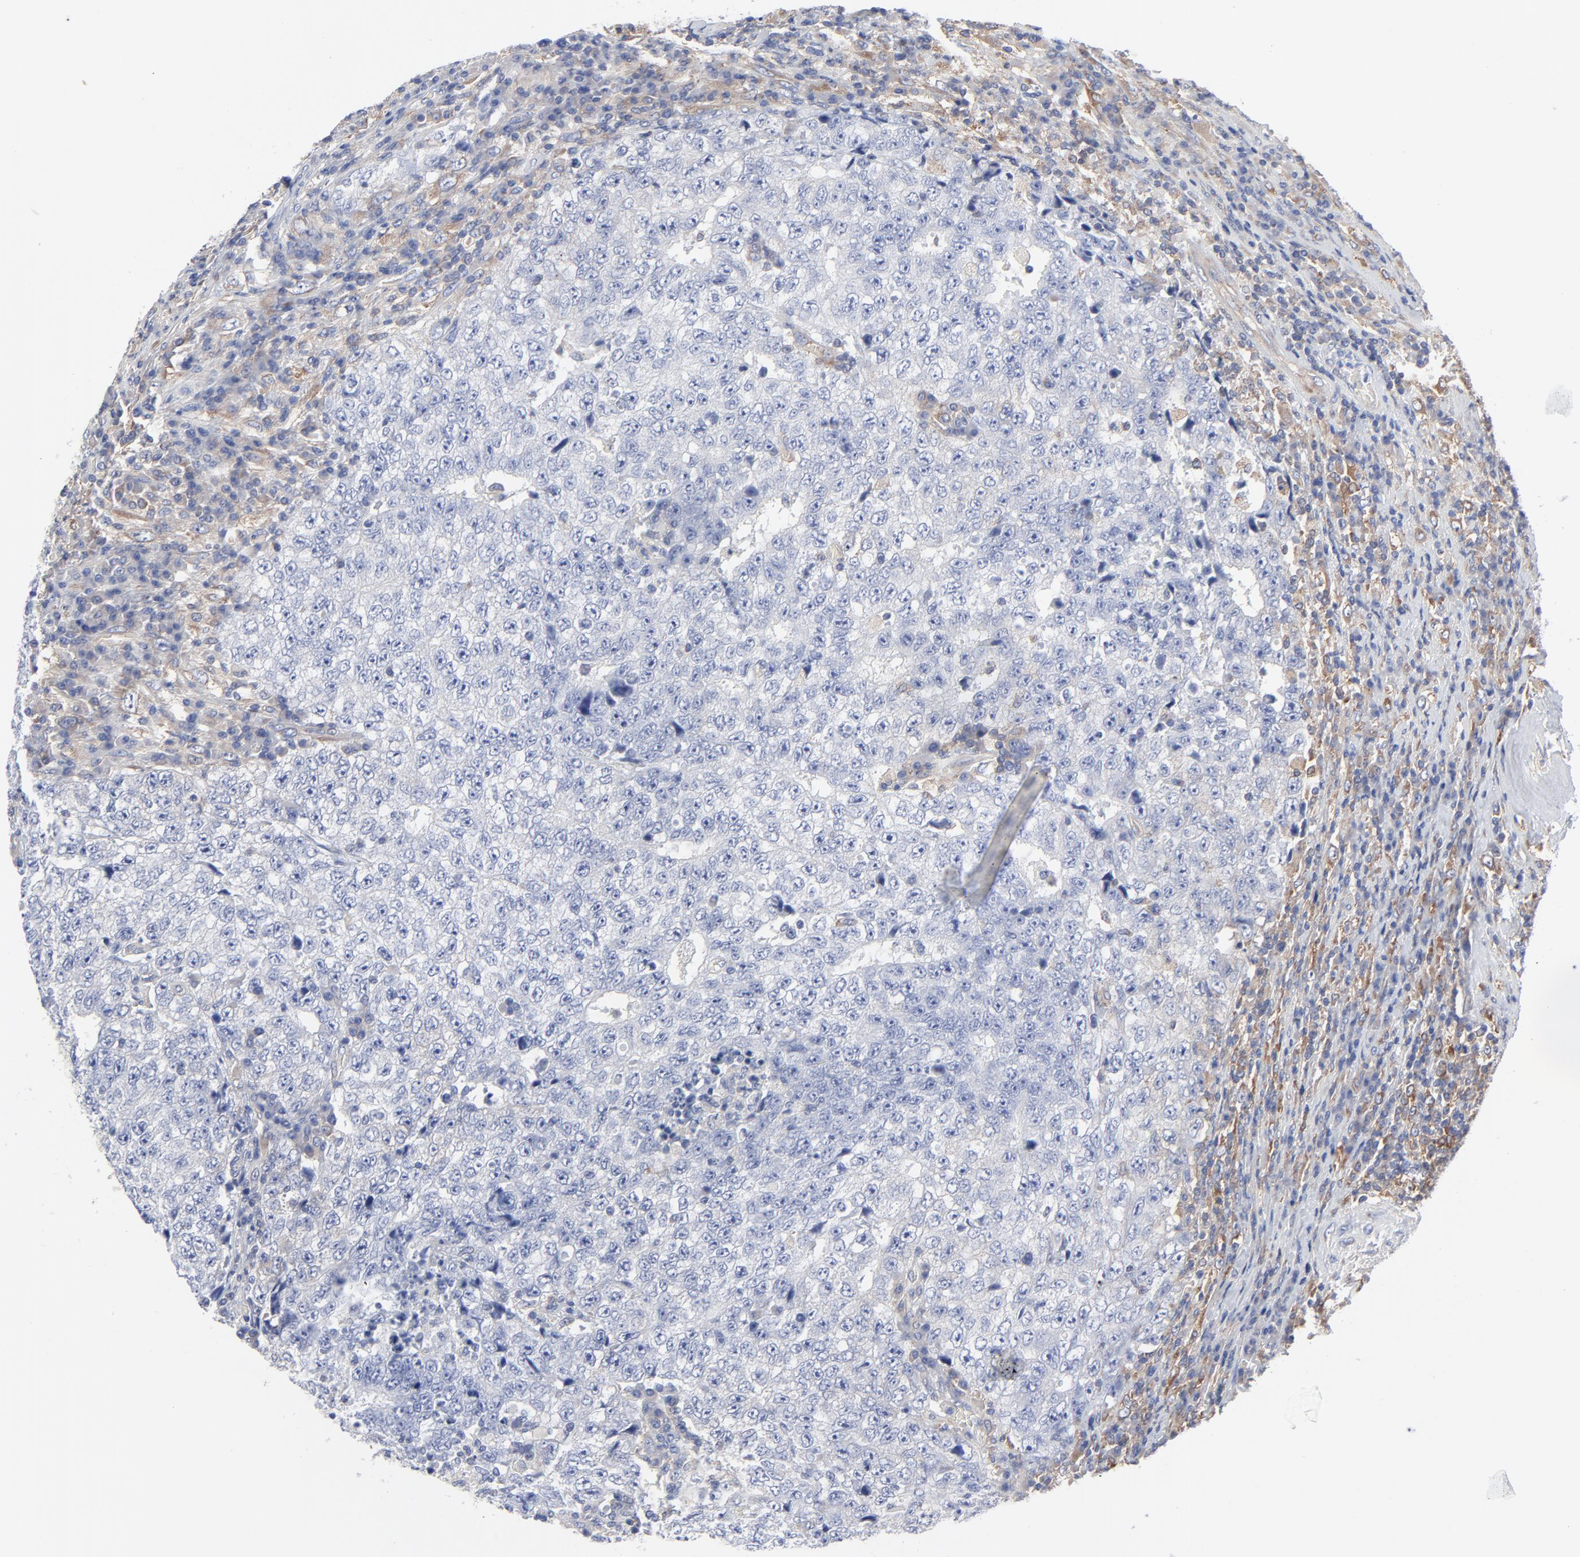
{"staining": {"intensity": "moderate", "quantity": "<25%", "location": "cytoplasmic/membranous"}, "tissue": "testis cancer", "cell_type": "Tumor cells", "image_type": "cancer", "snomed": [{"axis": "morphology", "description": "Necrosis, NOS"}, {"axis": "morphology", "description": "Carcinoma, Embryonal, NOS"}, {"axis": "topography", "description": "Testis"}], "caption": "This image shows IHC staining of embryonal carcinoma (testis), with low moderate cytoplasmic/membranous positivity in about <25% of tumor cells.", "gene": "STAT2", "patient": {"sex": "male", "age": 19}}